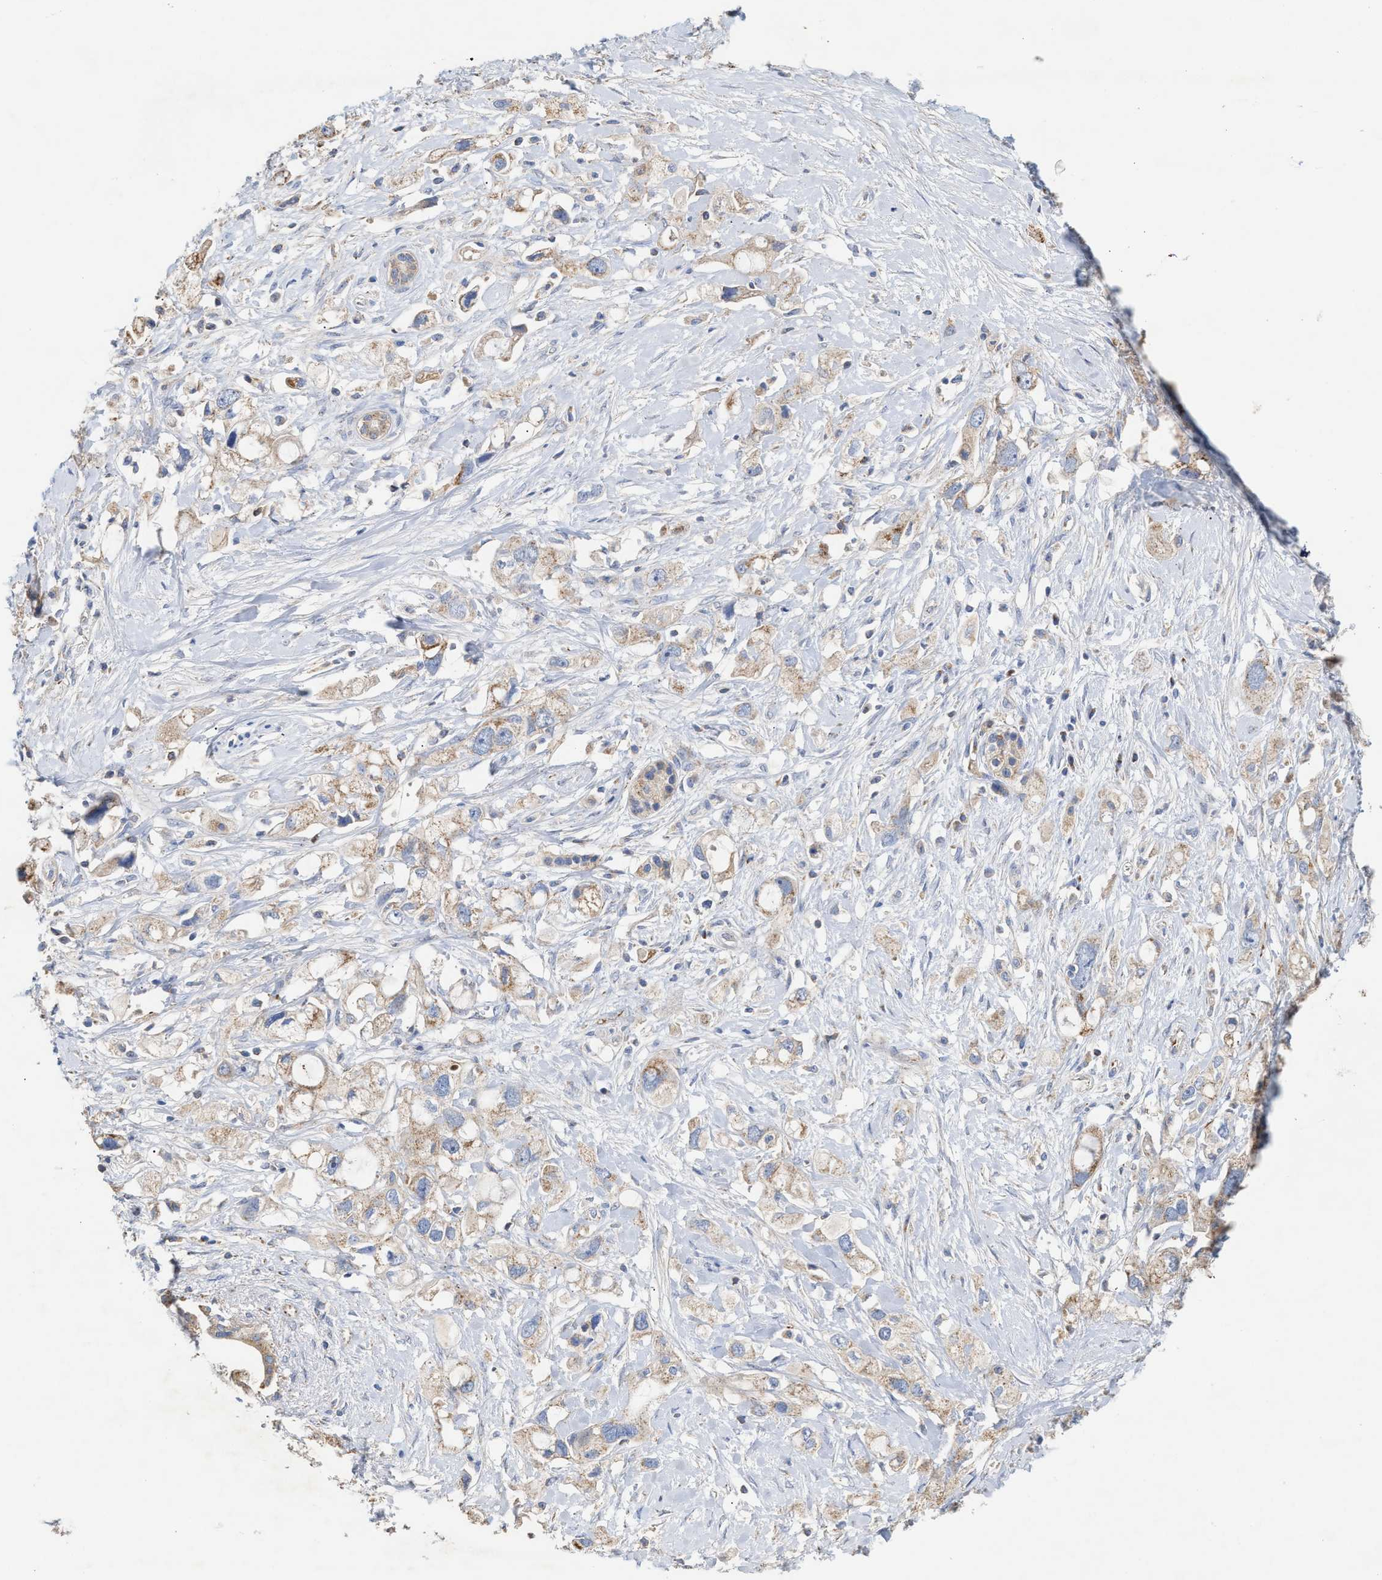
{"staining": {"intensity": "weak", "quantity": "25%-75%", "location": "cytoplasmic/membranous"}, "tissue": "pancreatic cancer", "cell_type": "Tumor cells", "image_type": "cancer", "snomed": [{"axis": "morphology", "description": "Adenocarcinoma, NOS"}, {"axis": "topography", "description": "Pancreas"}], "caption": "An image showing weak cytoplasmic/membranous positivity in about 25%-75% of tumor cells in pancreatic cancer, as visualized by brown immunohistochemical staining.", "gene": "MECR", "patient": {"sex": "female", "age": 56}}